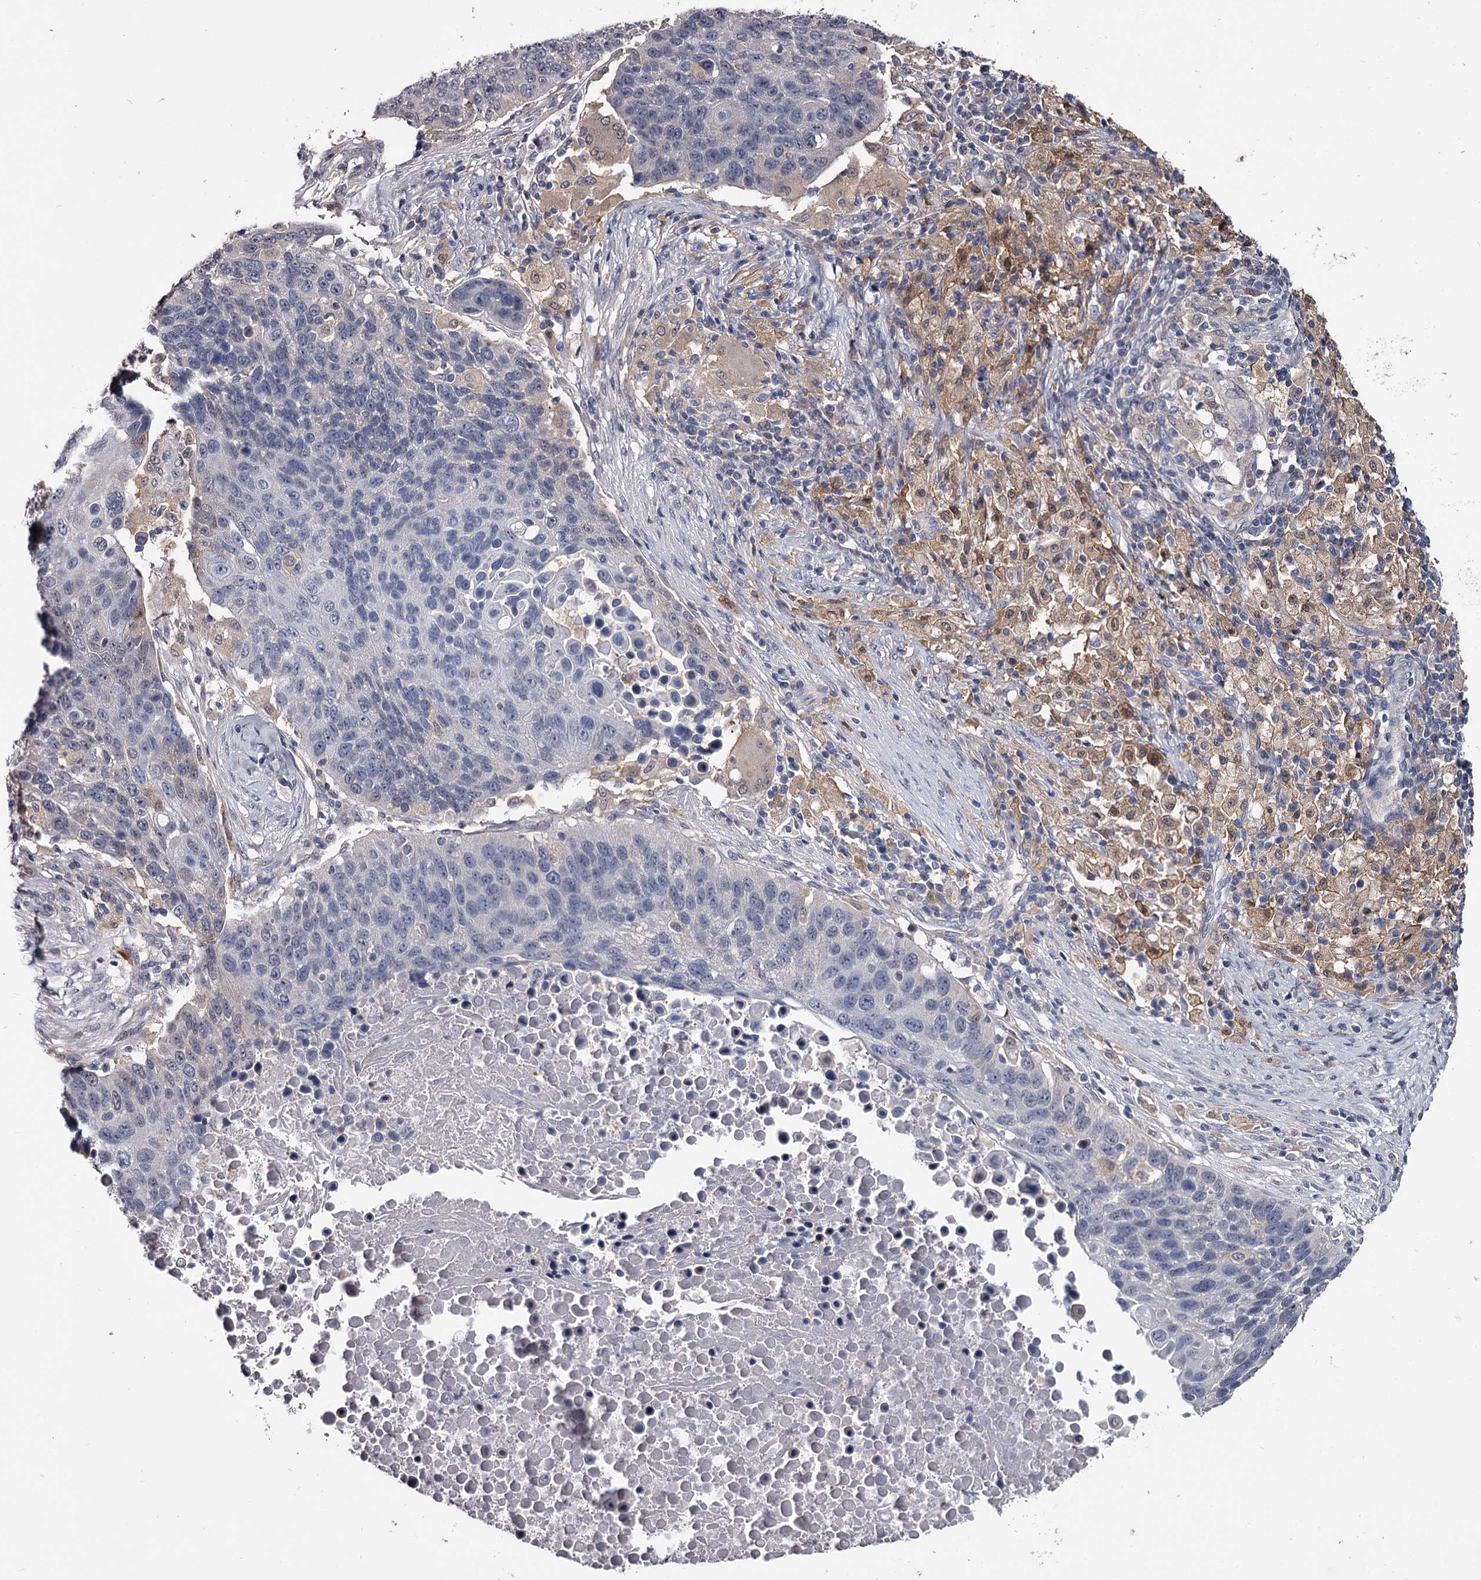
{"staining": {"intensity": "negative", "quantity": "none", "location": "none"}, "tissue": "lung cancer", "cell_type": "Tumor cells", "image_type": "cancer", "snomed": [{"axis": "morphology", "description": "Normal tissue, NOS"}, {"axis": "morphology", "description": "Squamous cell carcinoma, NOS"}, {"axis": "topography", "description": "Lymph node"}, {"axis": "topography", "description": "Lung"}], "caption": "The micrograph demonstrates no staining of tumor cells in lung cancer (squamous cell carcinoma).", "gene": "GSTO1", "patient": {"sex": "male", "age": 66}}